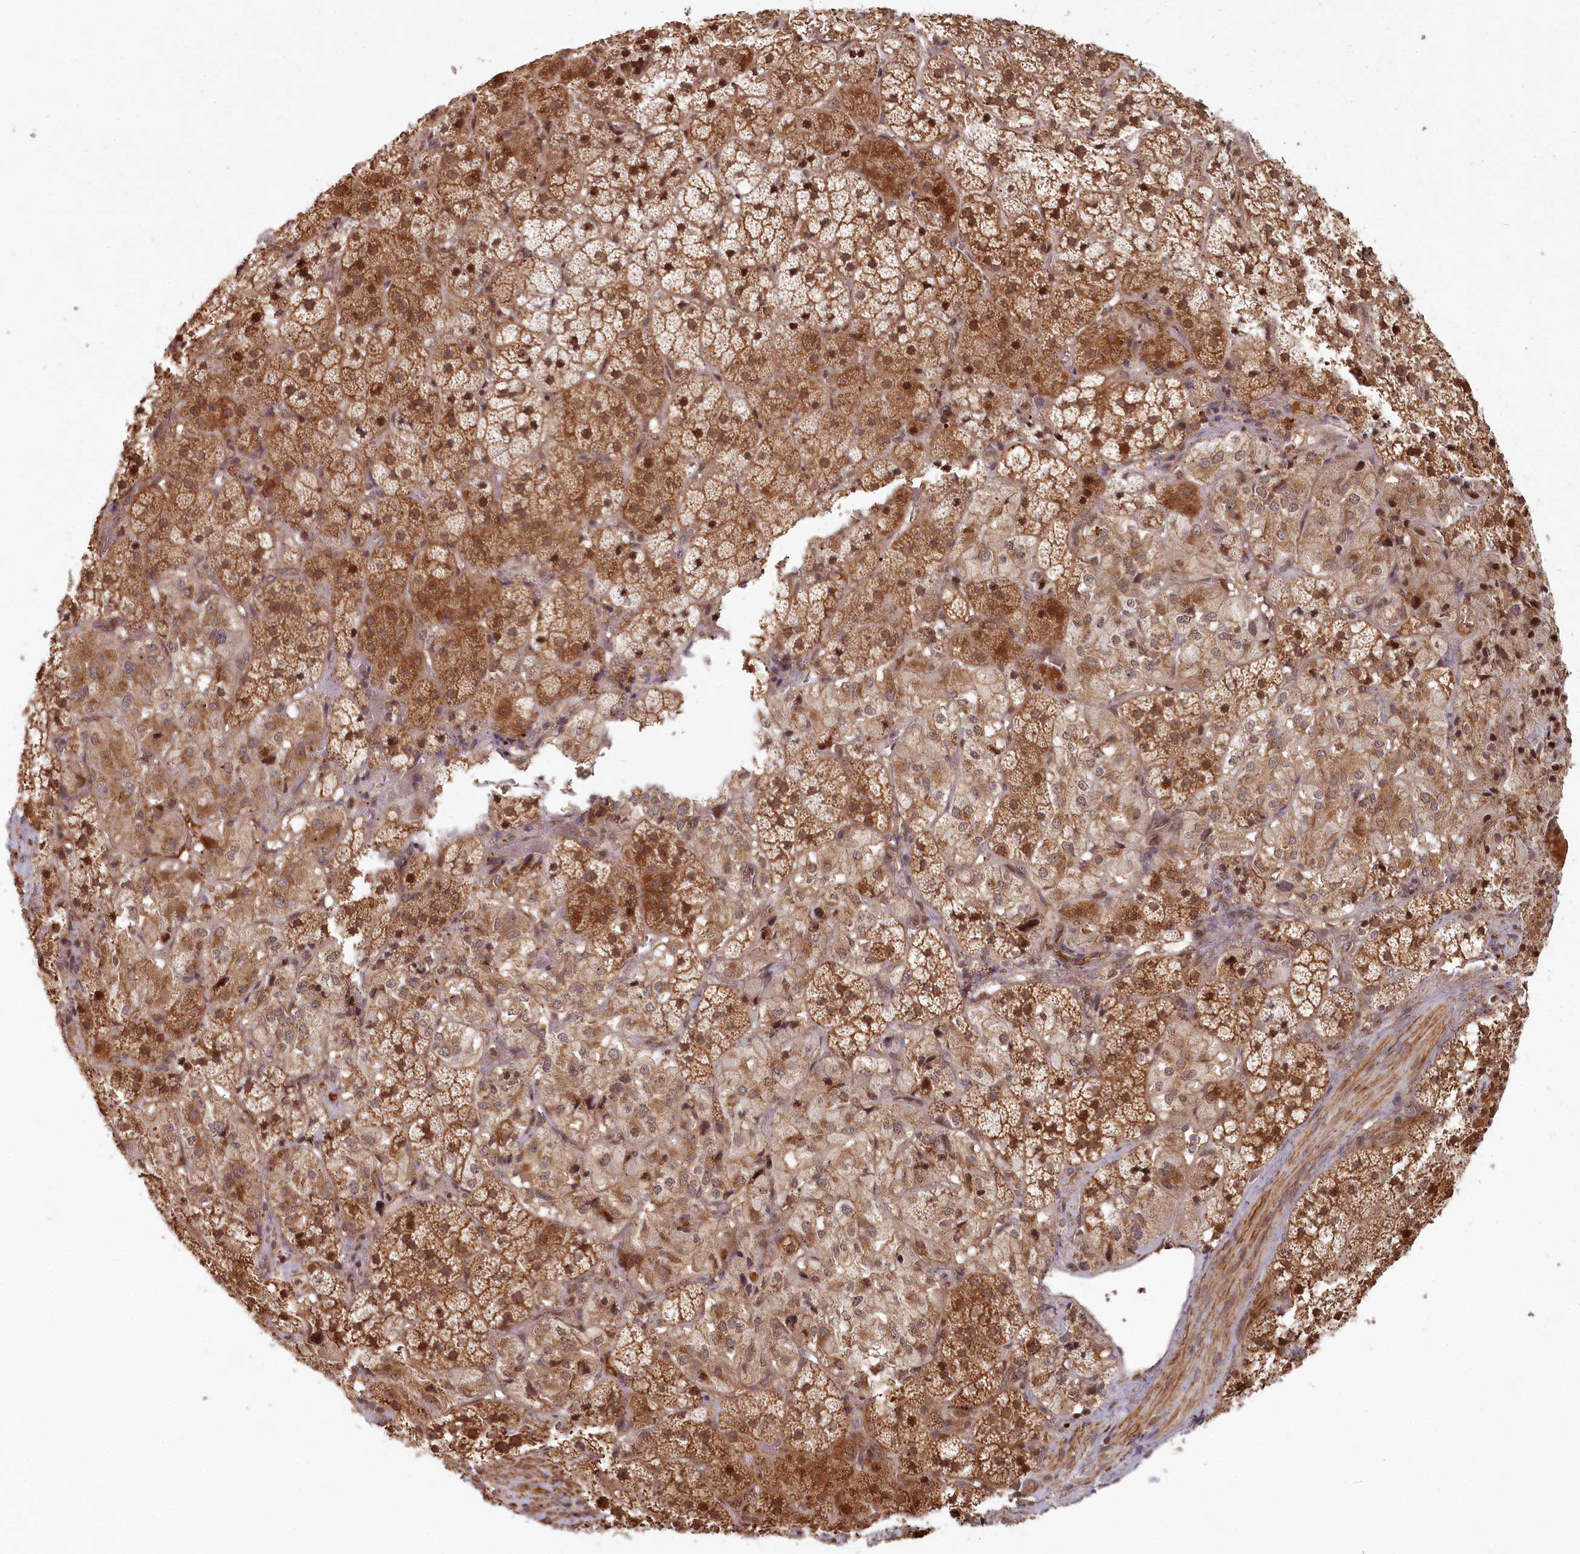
{"staining": {"intensity": "moderate", "quantity": ">75%", "location": "cytoplasmic/membranous,nuclear"}, "tissue": "adrenal gland", "cell_type": "Glandular cells", "image_type": "normal", "snomed": [{"axis": "morphology", "description": "Normal tissue, NOS"}, {"axis": "topography", "description": "Adrenal gland"}], "caption": "Immunohistochemistry (IHC) histopathology image of unremarkable adrenal gland: adrenal gland stained using immunohistochemistry shows medium levels of moderate protein expression localized specifically in the cytoplasmic/membranous,nuclear of glandular cells, appearing as a cytoplasmic/membranous,nuclear brown color.", "gene": "WAPL", "patient": {"sex": "female", "age": 44}}